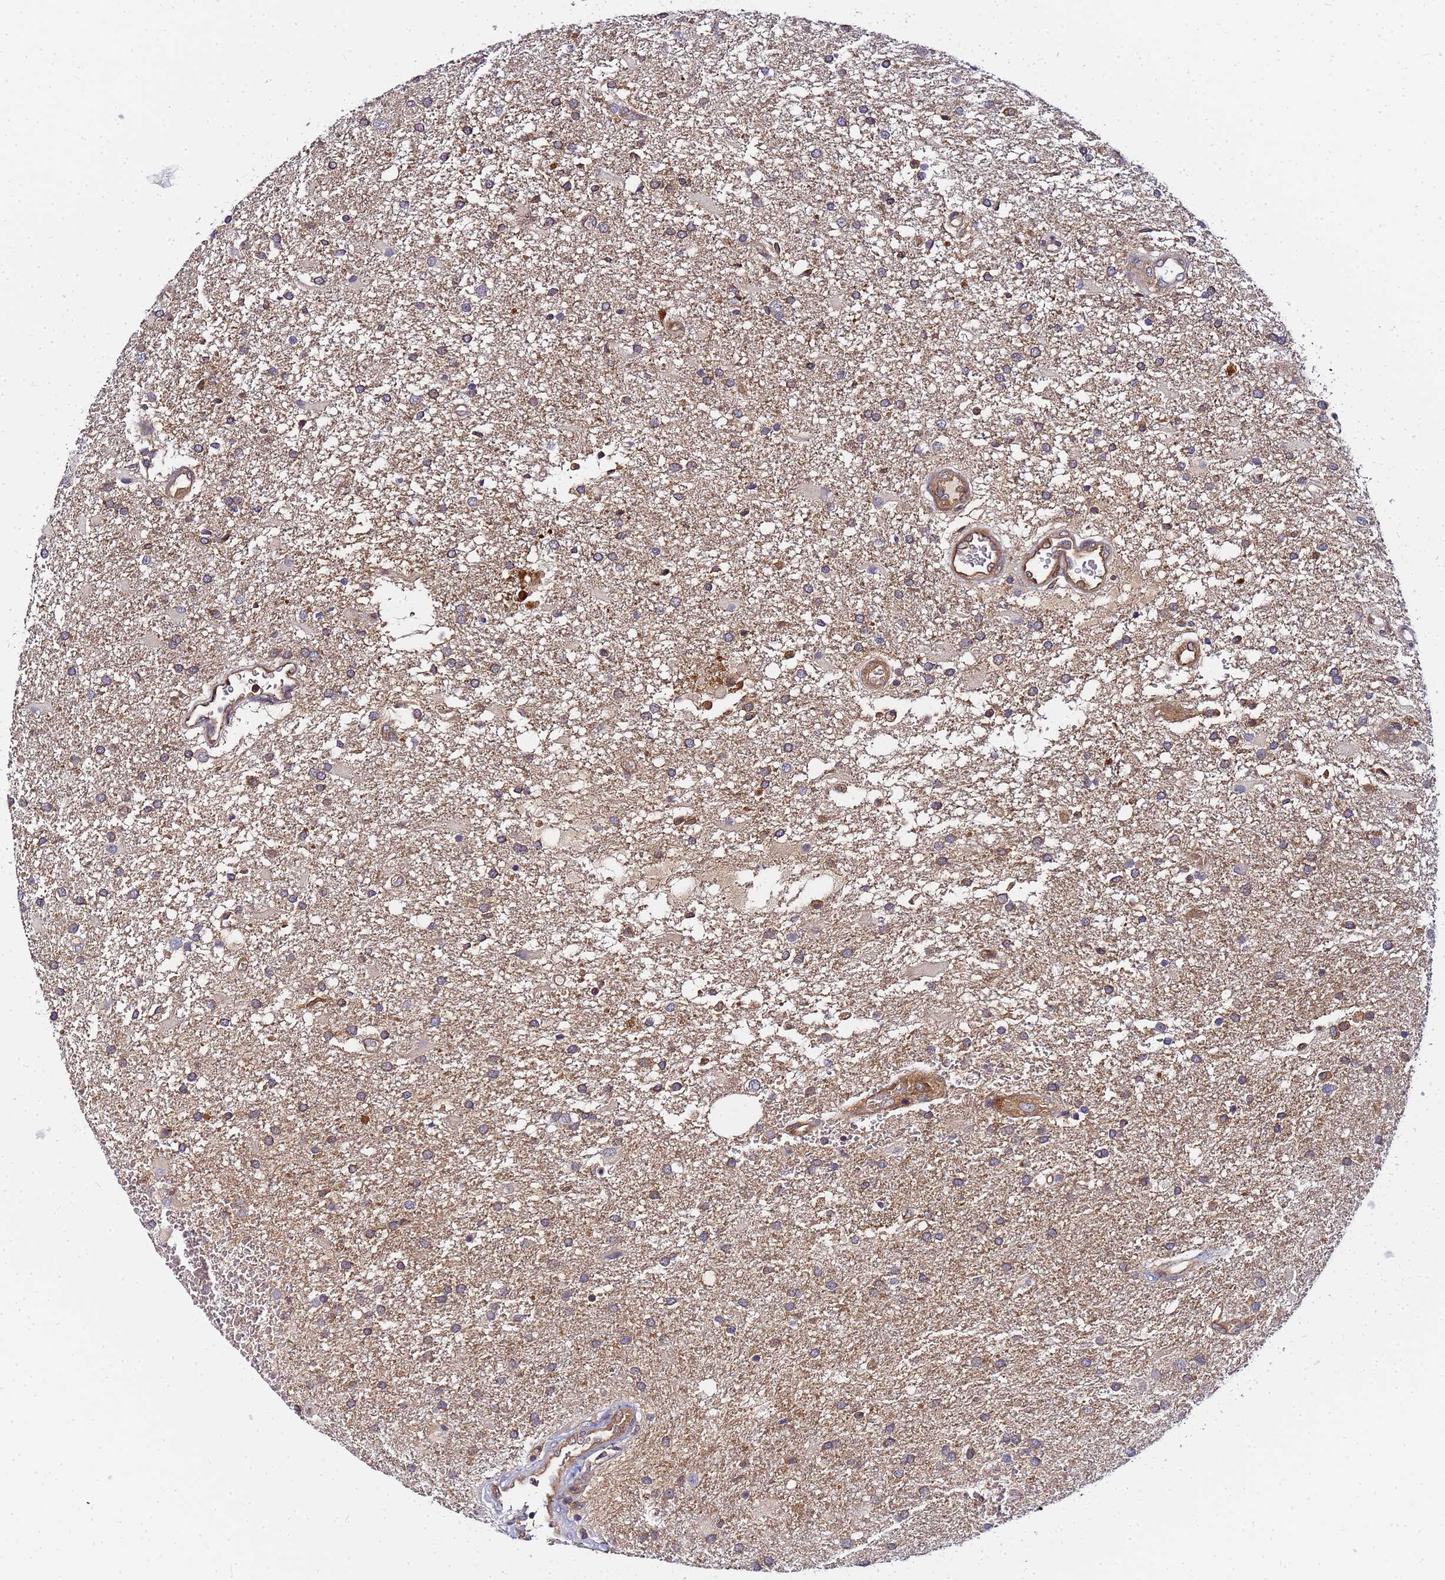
{"staining": {"intensity": "moderate", "quantity": ">75%", "location": "cytoplasmic/membranous"}, "tissue": "glioma", "cell_type": "Tumor cells", "image_type": "cancer", "snomed": [{"axis": "morphology", "description": "Glioma, malignant, Low grade"}, {"axis": "topography", "description": "Brain"}], "caption": "An image of human glioma stained for a protein displays moderate cytoplasmic/membranous brown staining in tumor cells.", "gene": "CHM", "patient": {"sex": "male", "age": 66}}